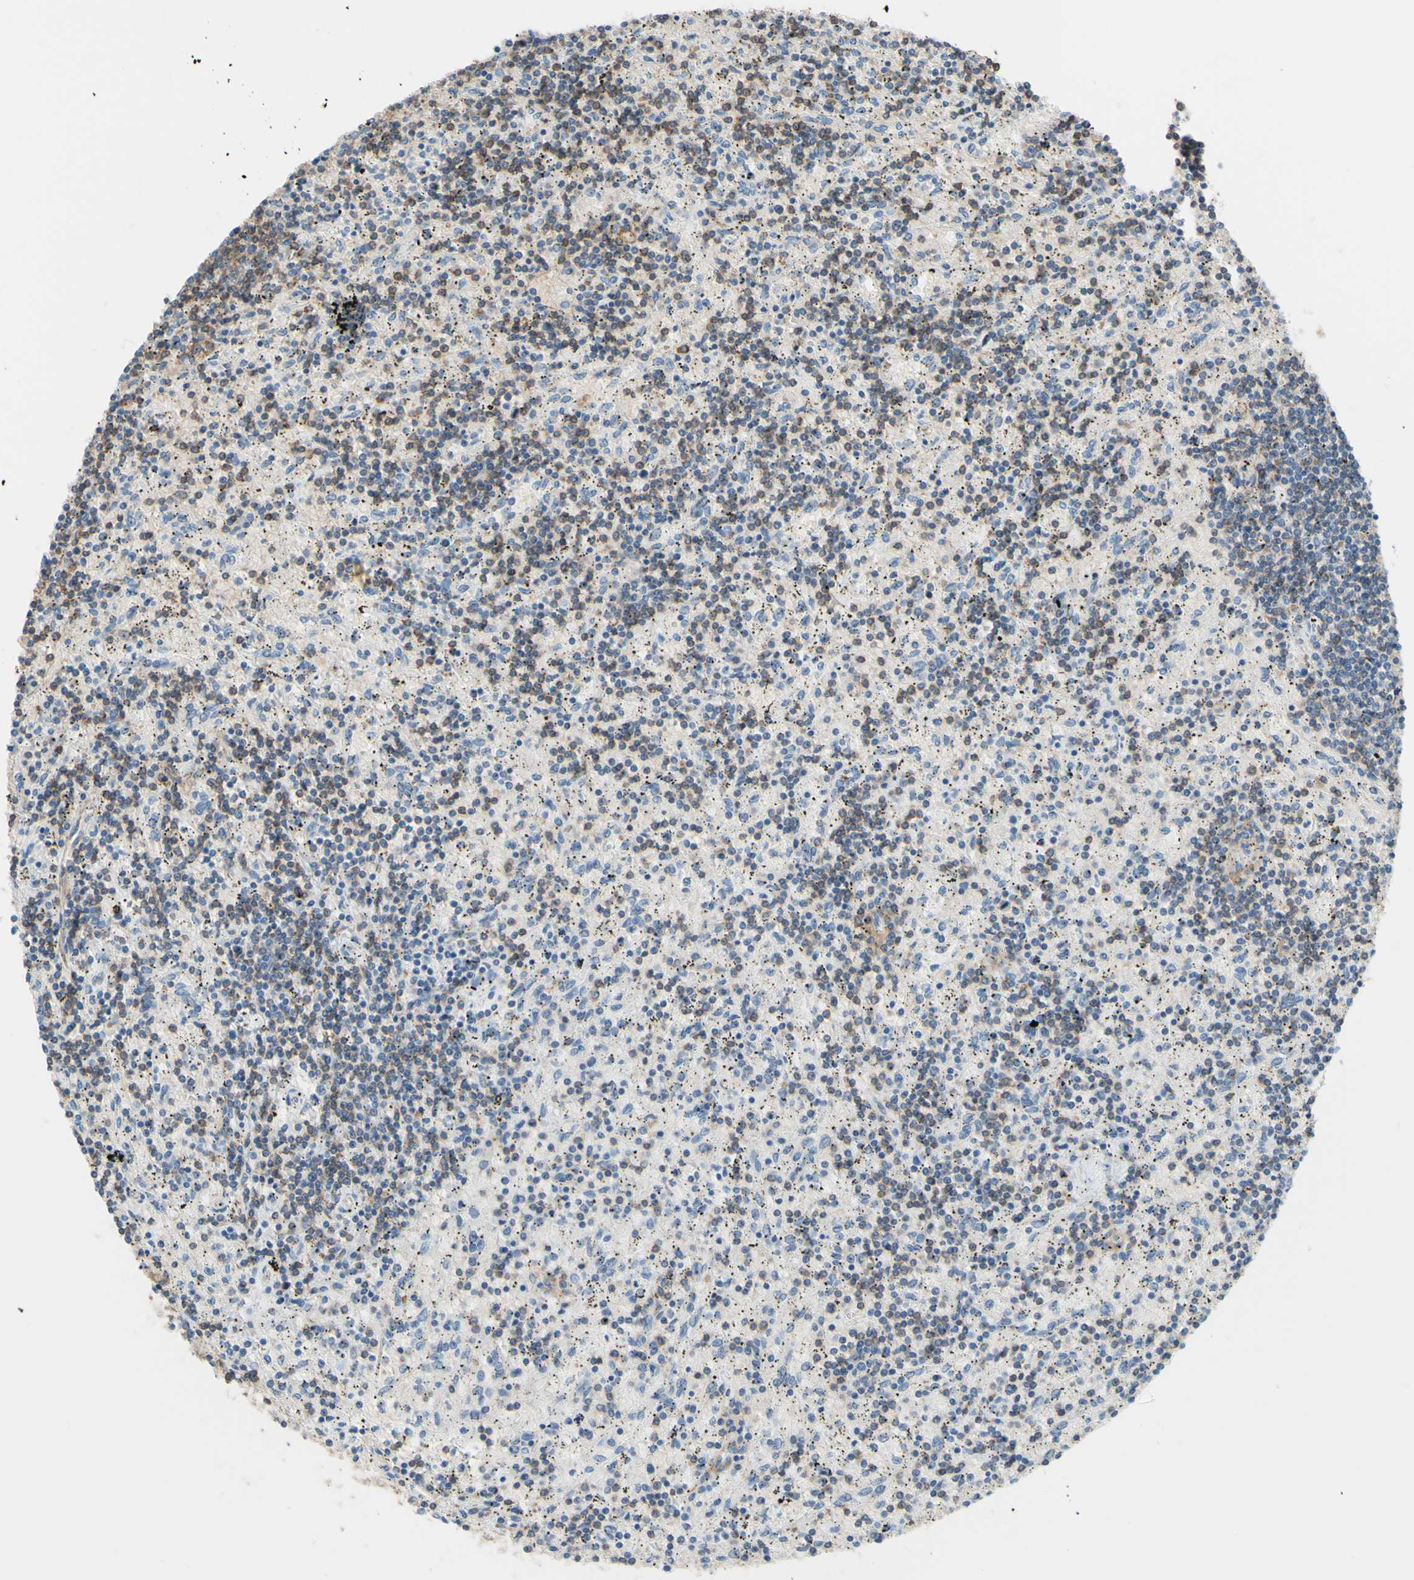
{"staining": {"intensity": "weak", "quantity": "<25%", "location": "cytoplasmic/membranous"}, "tissue": "lymphoma", "cell_type": "Tumor cells", "image_type": "cancer", "snomed": [{"axis": "morphology", "description": "Malignant lymphoma, non-Hodgkin's type, Low grade"}, {"axis": "topography", "description": "Spleen"}], "caption": "This is an immunohistochemistry image of lymphoma. There is no staining in tumor cells.", "gene": "ADD1", "patient": {"sex": "male", "age": 76}}